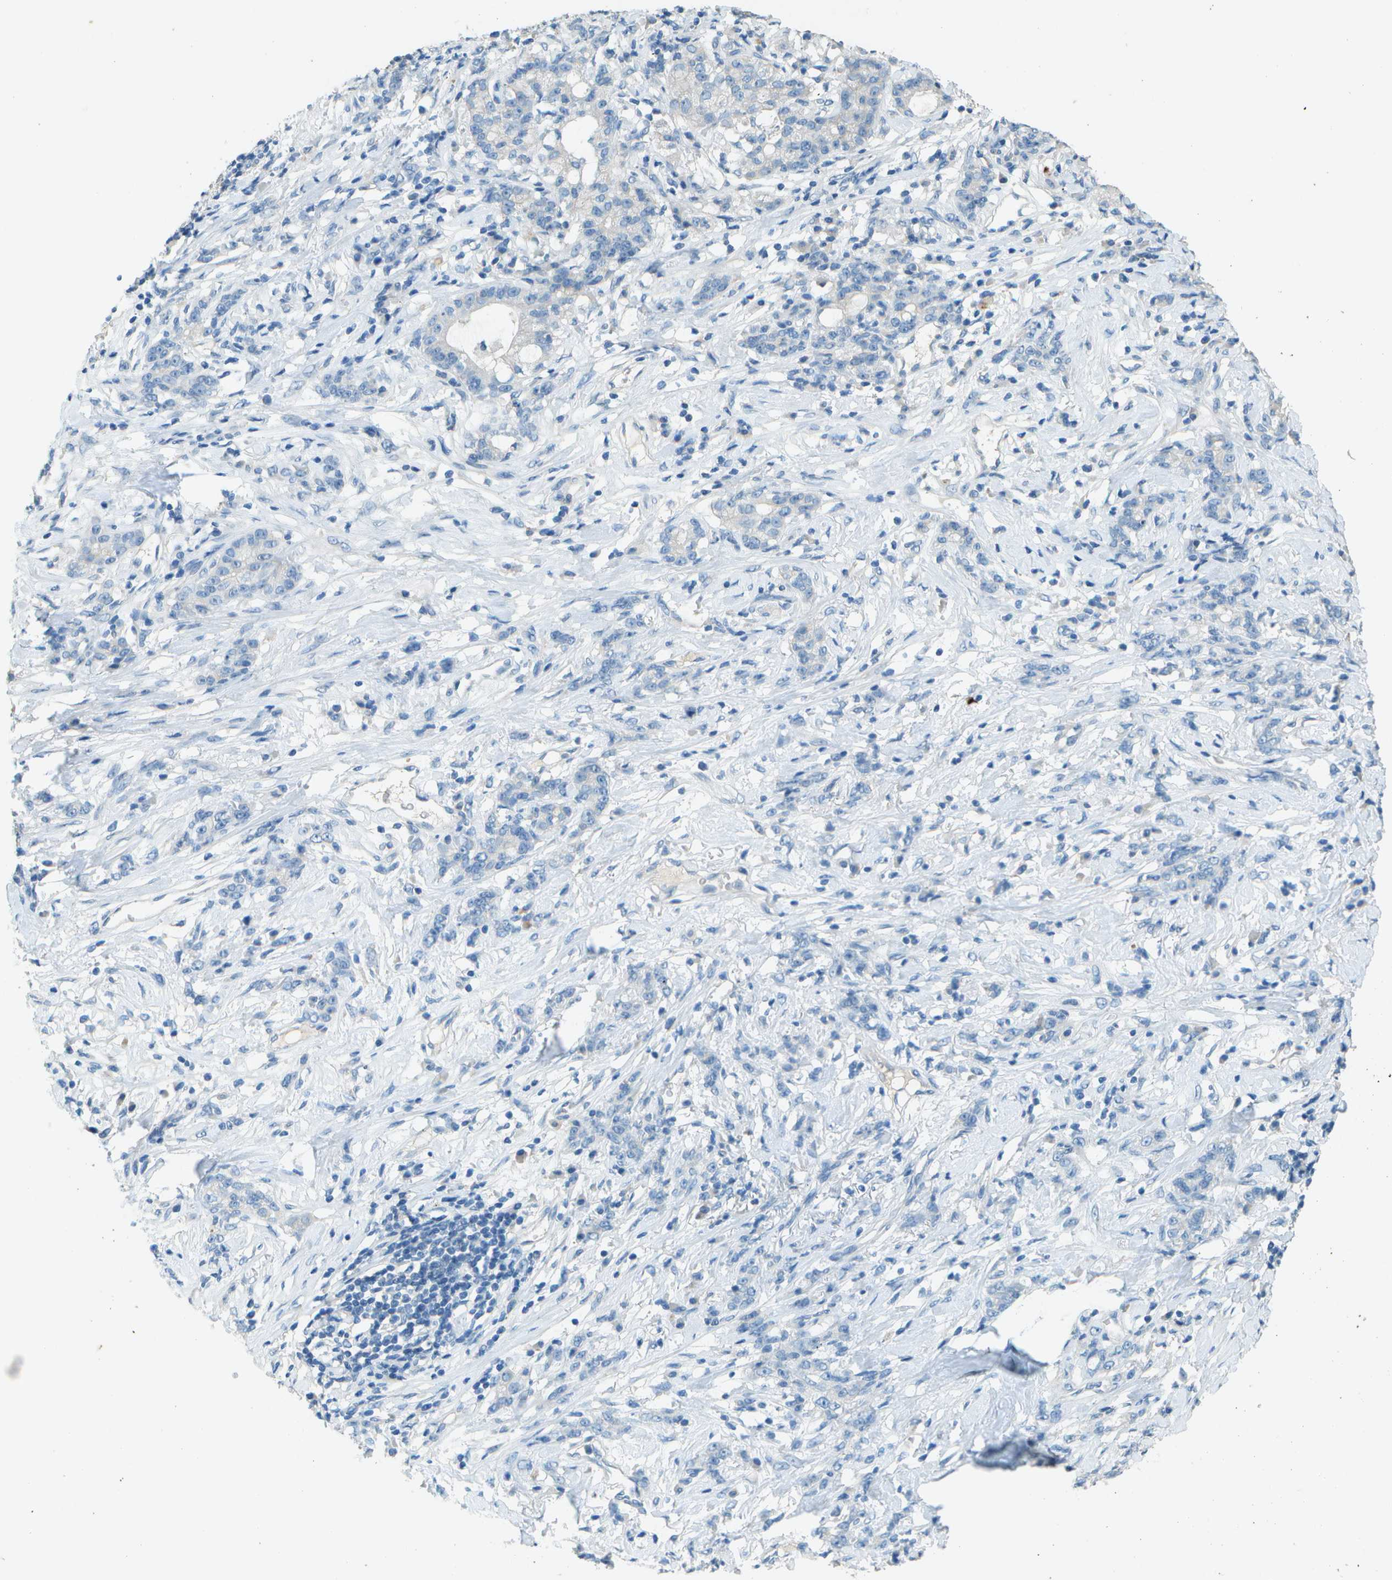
{"staining": {"intensity": "negative", "quantity": "none", "location": "none"}, "tissue": "stomach cancer", "cell_type": "Tumor cells", "image_type": "cancer", "snomed": [{"axis": "morphology", "description": "Adenocarcinoma, NOS"}, {"axis": "topography", "description": "Stomach, lower"}], "caption": "Human adenocarcinoma (stomach) stained for a protein using immunohistochemistry (IHC) exhibits no expression in tumor cells.", "gene": "LGI2", "patient": {"sex": "male", "age": 88}}